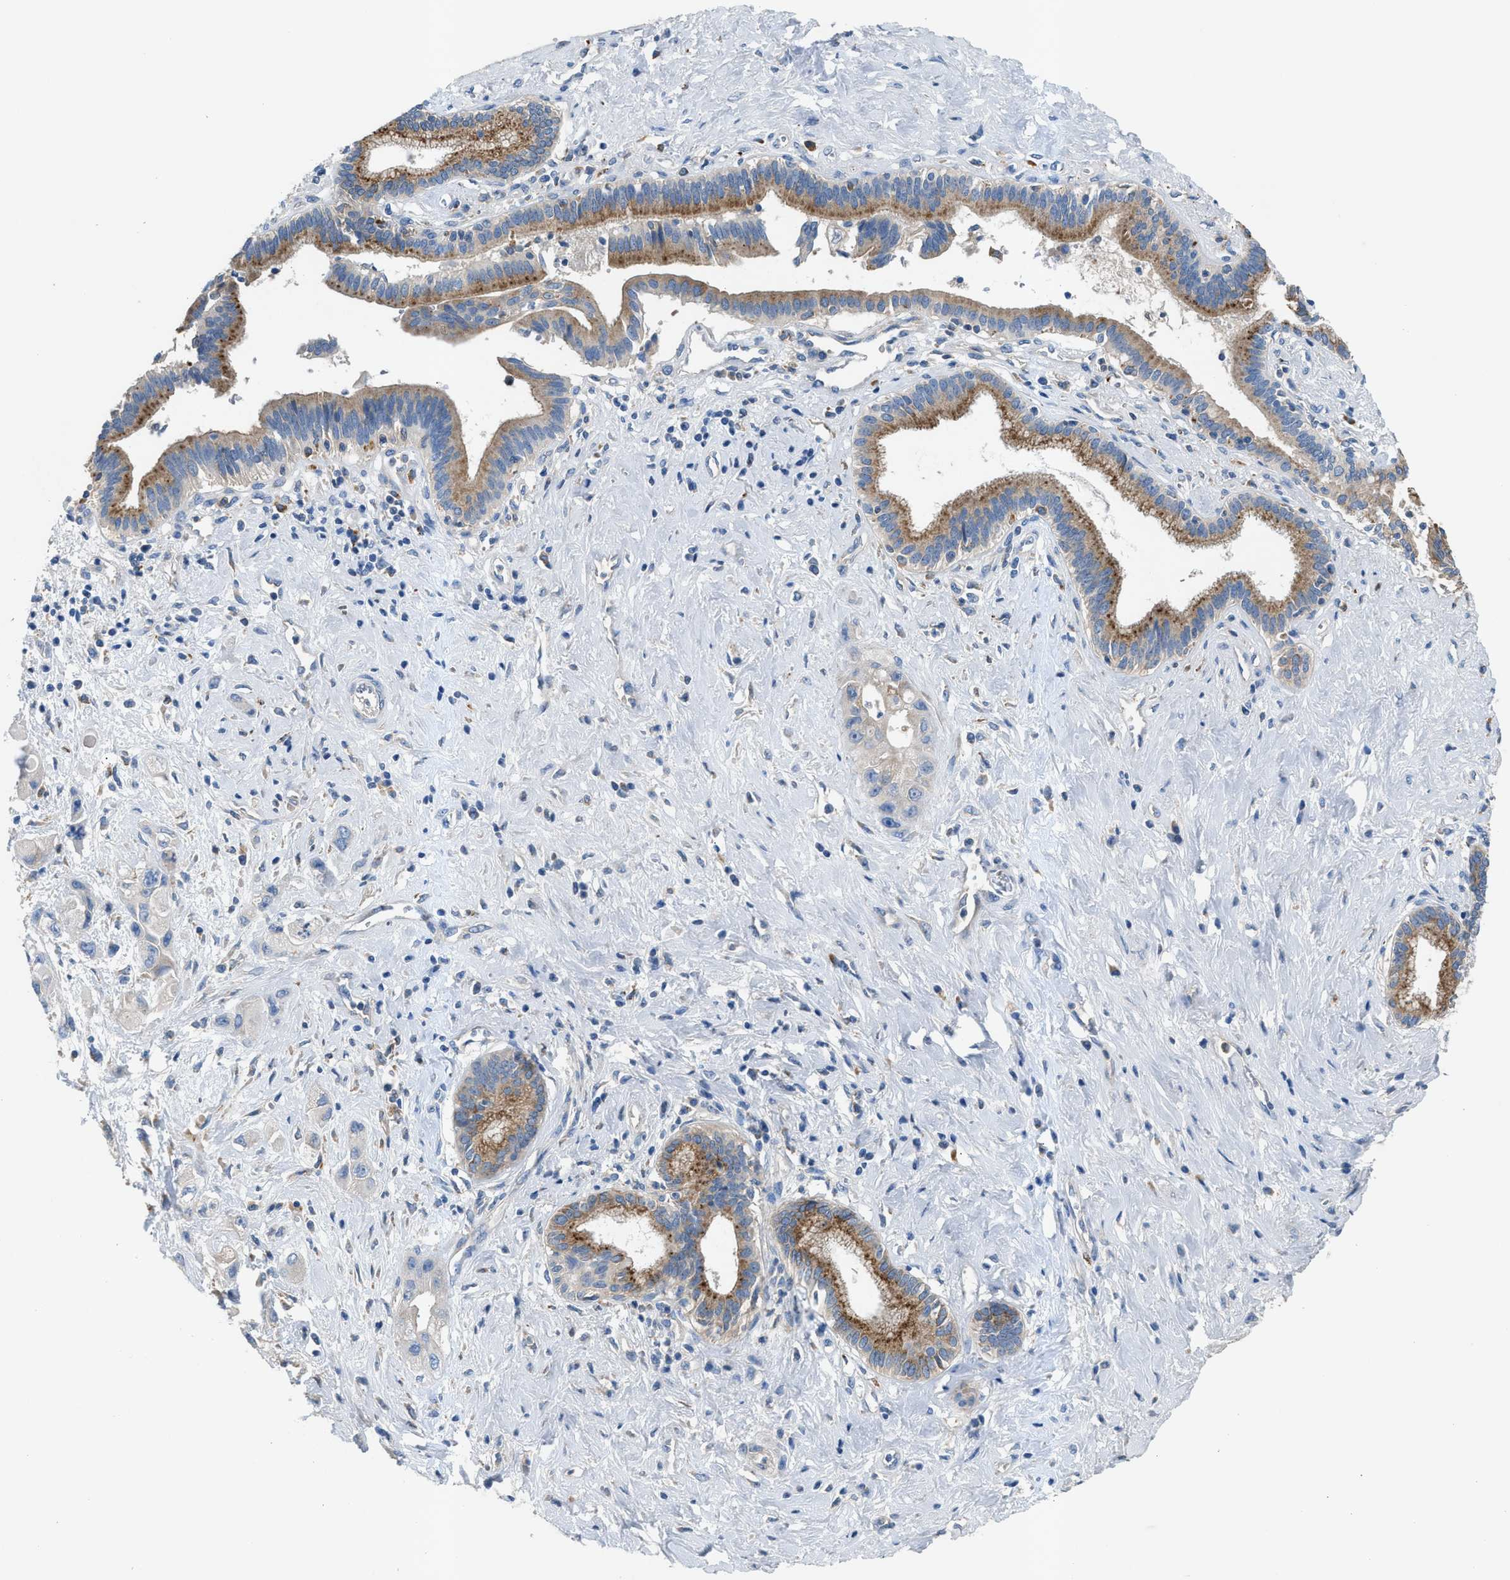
{"staining": {"intensity": "moderate", "quantity": ">75%", "location": "cytoplasmic/membranous"}, "tissue": "pancreatic cancer", "cell_type": "Tumor cells", "image_type": "cancer", "snomed": [{"axis": "morphology", "description": "Adenocarcinoma, NOS"}, {"axis": "topography", "description": "Pancreas"}], "caption": "About >75% of tumor cells in adenocarcinoma (pancreatic) exhibit moderate cytoplasmic/membranous protein staining as visualized by brown immunohistochemical staining.", "gene": "AOAH", "patient": {"sex": "female", "age": 66}}